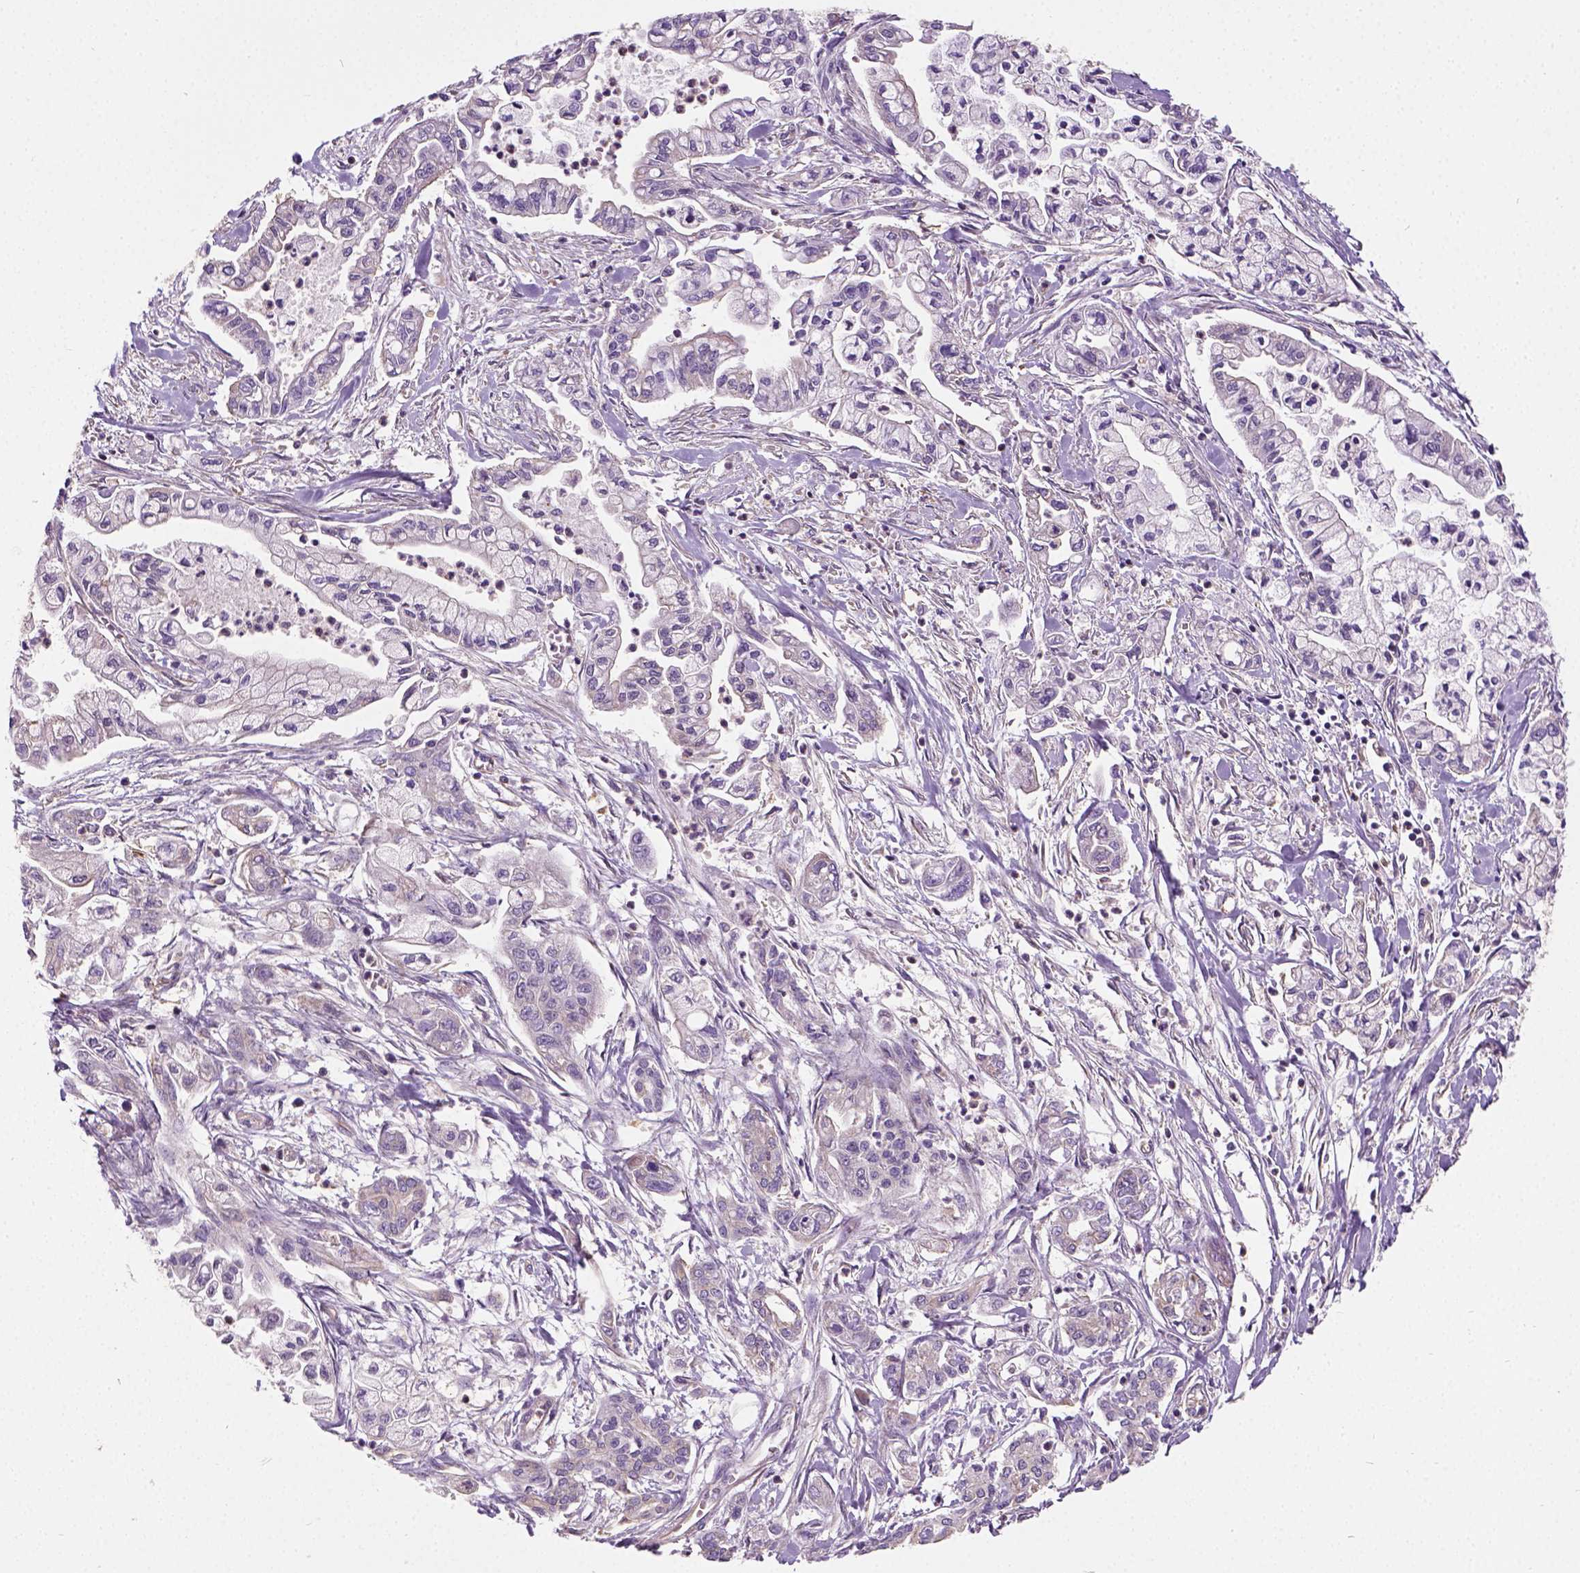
{"staining": {"intensity": "weak", "quantity": "25%-75%", "location": "cytoplasmic/membranous,nuclear"}, "tissue": "pancreatic cancer", "cell_type": "Tumor cells", "image_type": "cancer", "snomed": [{"axis": "morphology", "description": "Adenocarcinoma, NOS"}, {"axis": "topography", "description": "Pancreas"}], "caption": "Tumor cells demonstrate low levels of weak cytoplasmic/membranous and nuclear positivity in approximately 25%-75% of cells in pancreatic cancer (adenocarcinoma). Using DAB (3,3'-diaminobenzidine) (brown) and hematoxylin (blue) stains, captured at high magnification using brightfield microscopy.", "gene": "CRACR2A", "patient": {"sex": "male", "age": 54}}